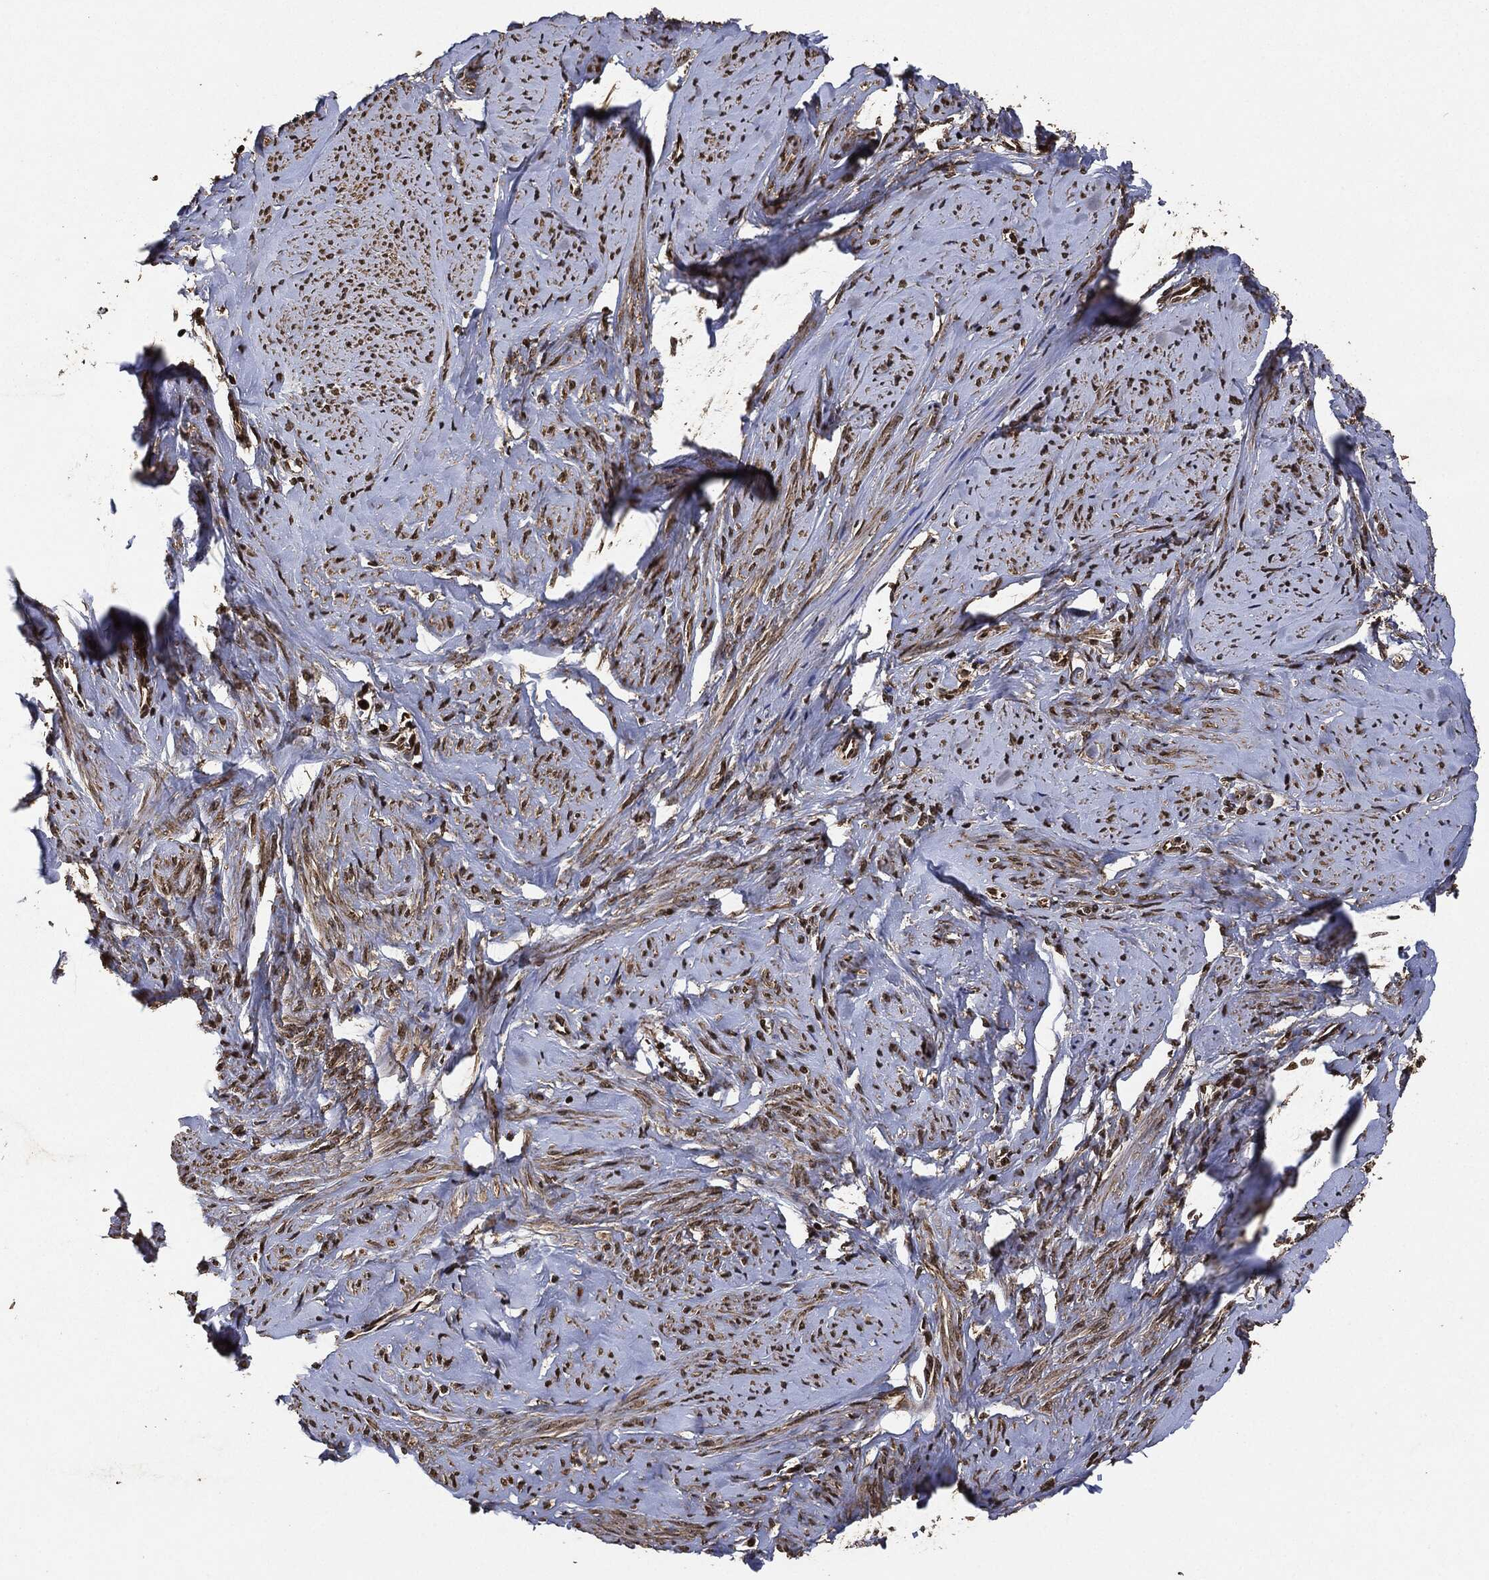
{"staining": {"intensity": "moderate", "quantity": "25%-75%", "location": "cytoplasmic/membranous,nuclear"}, "tissue": "smooth muscle", "cell_type": "Smooth muscle cells", "image_type": "normal", "snomed": [{"axis": "morphology", "description": "Normal tissue, NOS"}, {"axis": "topography", "description": "Smooth muscle"}], "caption": "High-power microscopy captured an immunohistochemistry (IHC) histopathology image of normal smooth muscle, revealing moderate cytoplasmic/membranous,nuclear staining in about 25%-75% of smooth muscle cells. (Brightfield microscopy of DAB IHC at high magnification).", "gene": "PDK1", "patient": {"sex": "female", "age": 48}}